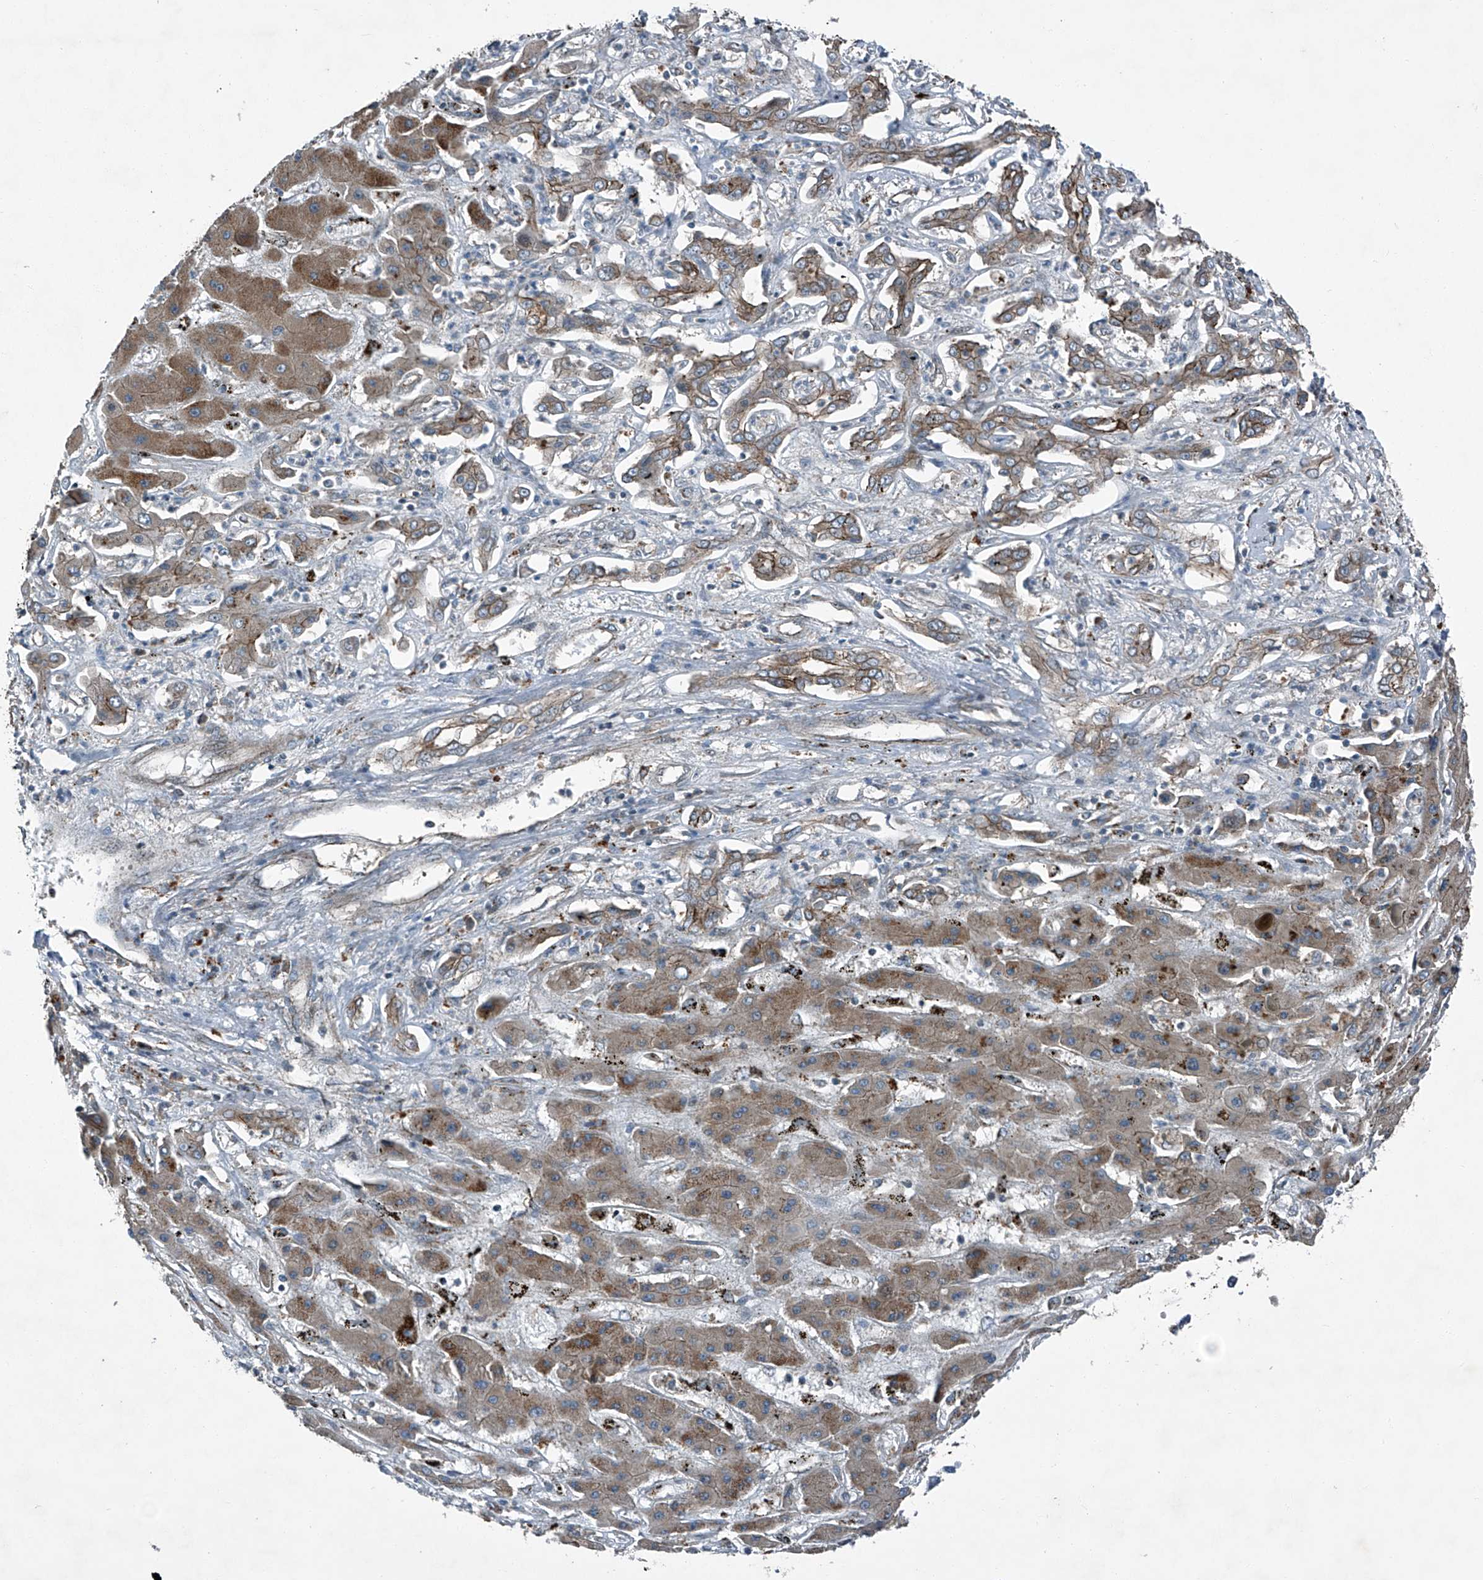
{"staining": {"intensity": "moderate", "quantity": ">75%", "location": "cytoplasmic/membranous"}, "tissue": "liver cancer", "cell_type": "Tumor cells", "image_type": "cancer", "snomed": [{"axis": "morphology", "description": "Cholangiocarcinoma"}, {"axis": "topography", "description": "Liver"}], "caption": "Tumor cells show medium levels of moderate cytoplasmic/membranous staining in about >75% of cells in human liver cholangiocarcinoma.", "gene": "SENP2", "patient": {"sex": "male", "age": 67}}